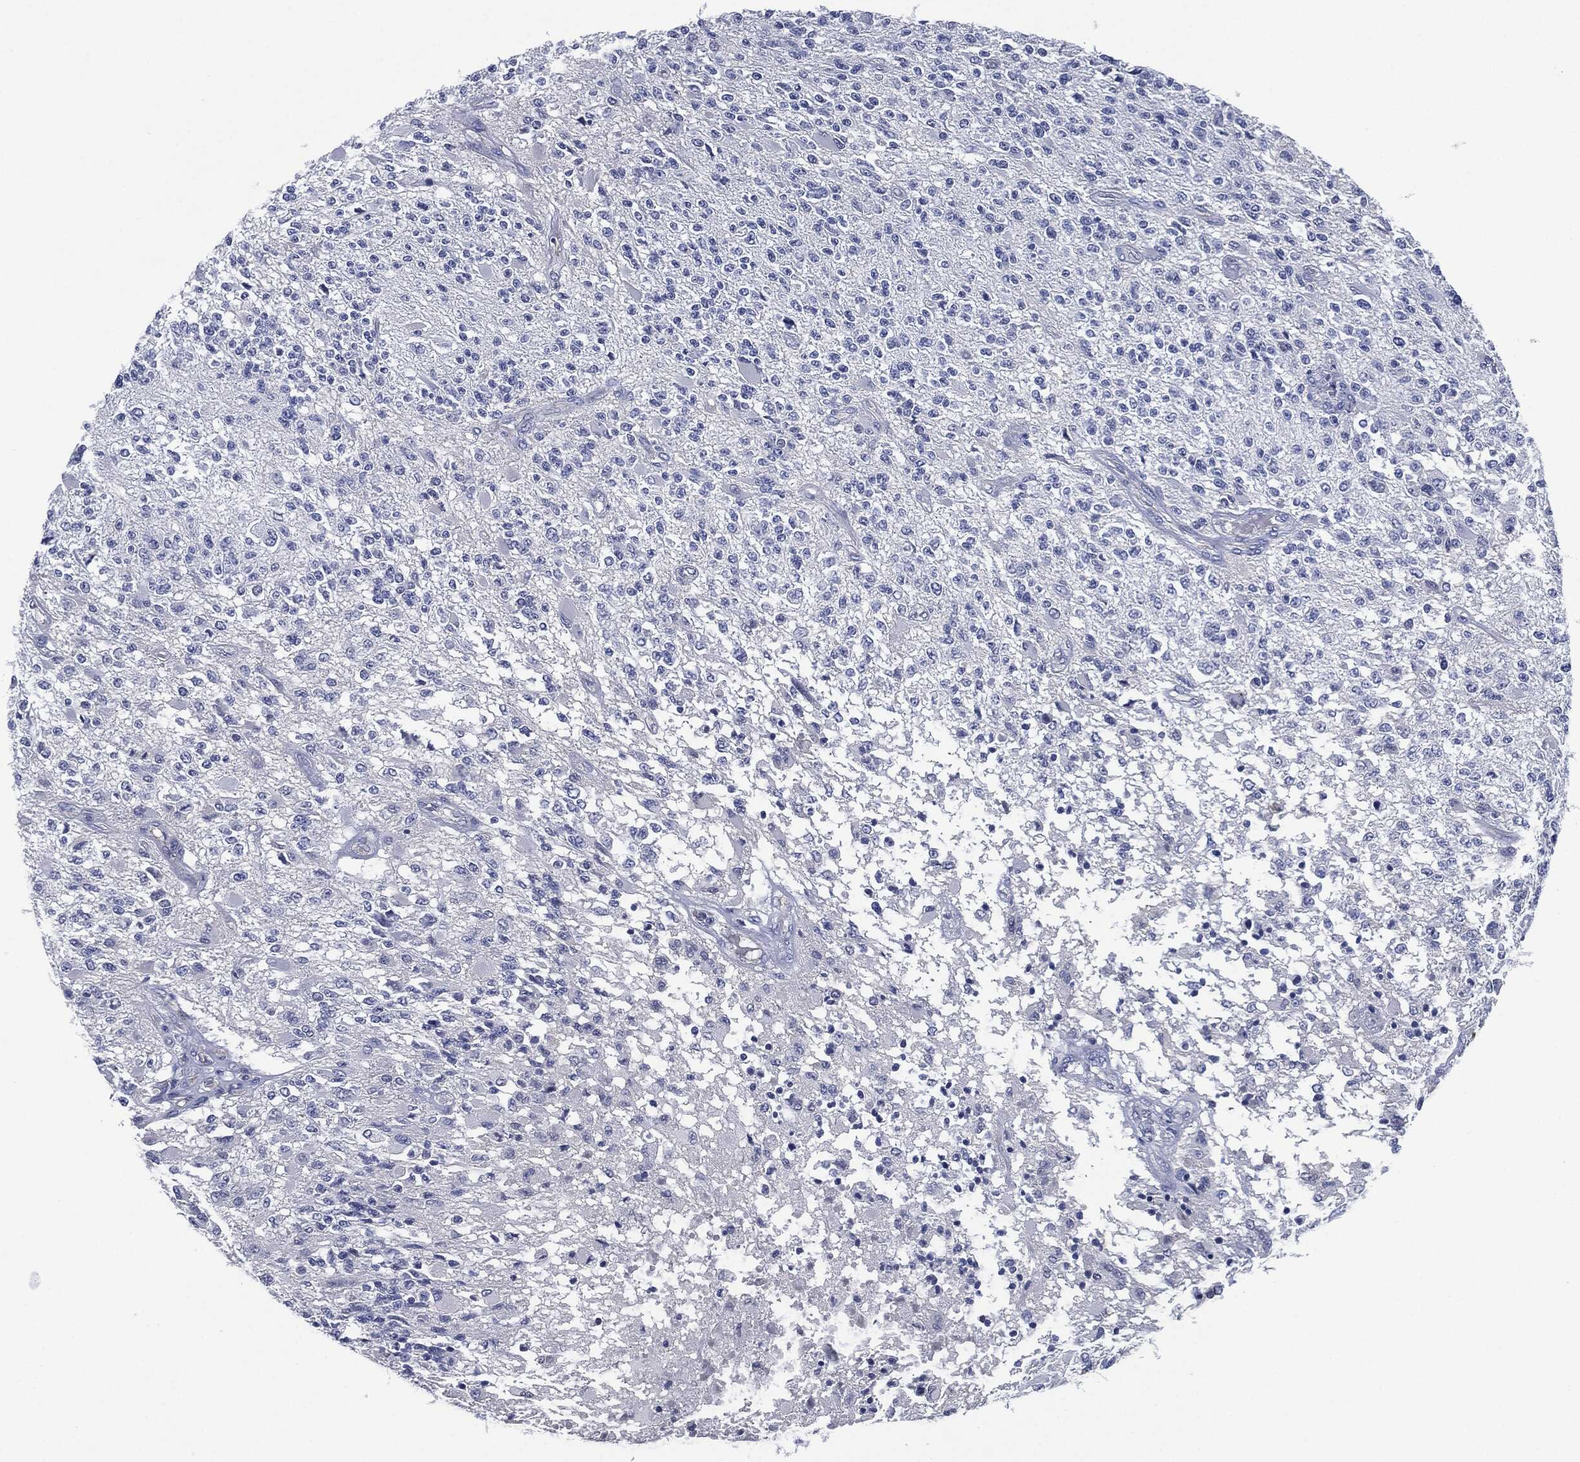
{"staining": {"intensity": "negative", "quantity": "none", "location": "none"}, "tissue": "glioma", "cell_type": "Tumor cells", "image_type": "cancer", "snomed": [{"axis": "morphology", "description": "Glioma, malignant, High grade"}, {"axis": "topography", "description": "Brain"}], "caption": "The micrograph shows no staining of tumor cells in glioma.", "gene": "SHROOM2", "patient": {"sex": "female", "age": 63}}